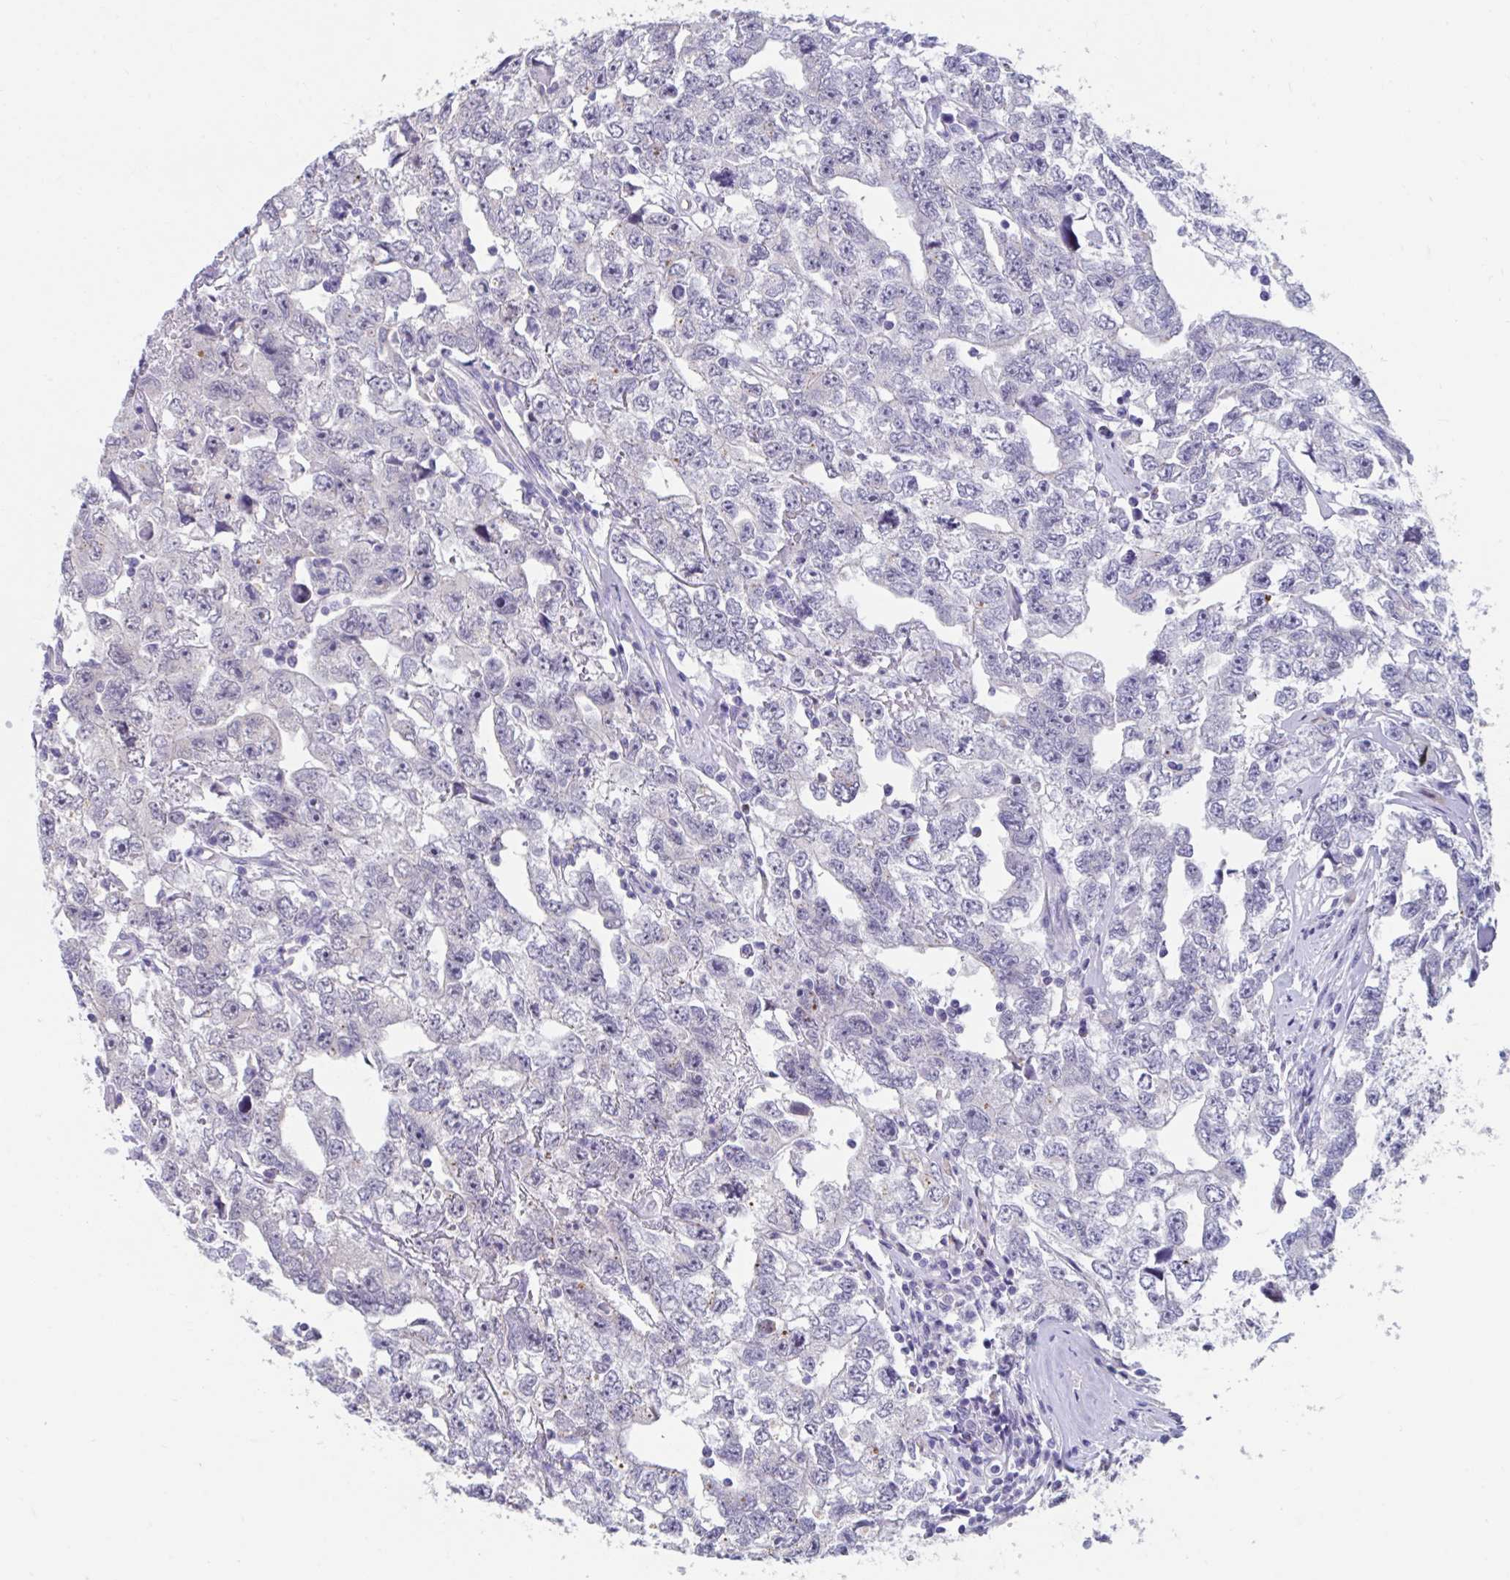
{"staining": {"intensity": "negative", "quantity": "none", "location": "none"}, "tissue": "testis cancer", "cell_type": "Tumor cells", "image_type": "cancer", "snomed": [{"axis": "morphology", "description": "Carcinoma, Embryonal, NOS"}, {"axis": "topography", "description": "Testis"}], "caption": "IHC of human testis cancer displays no positivity in tumor cells.", "gene": "GPR162", "patient": {"sex": "male", "age": 22}}